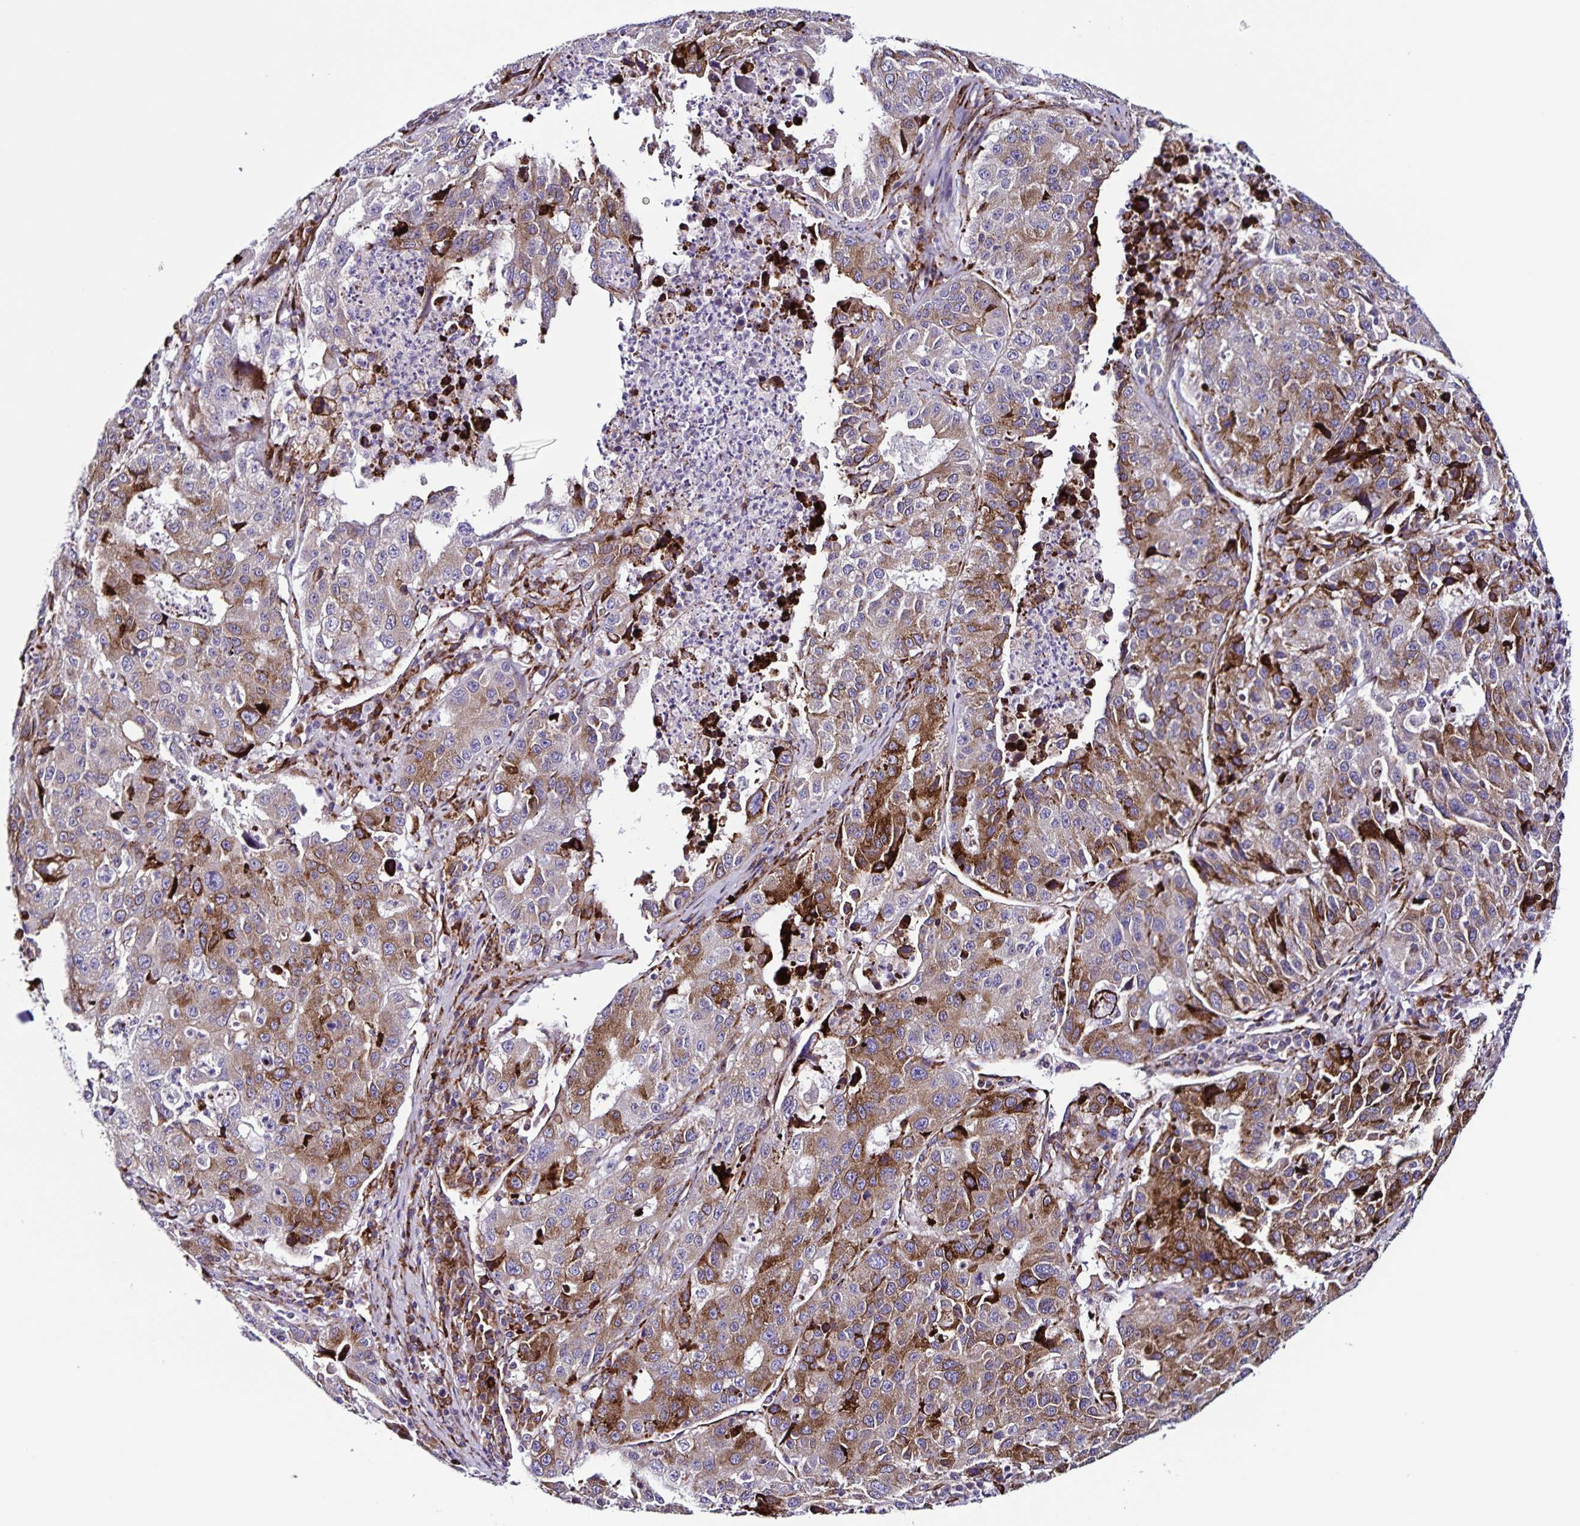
{"staining": {"intensity": "moderate", "quantity": "25%-75%", "location": "cytoplasmic/membranous"}, "tissue": "stomach cancer", "cell_type": "Tumor cells", "image_type": "cancer", "snomed": [{"axis": "morphology", "description": "Adenocarcinoma, NOS"}, {"axis": "topography", "description": "Stomach"}], "caption": "The histopathology image shows a brown stain indicating the presence of a protein in the cytoplasmic/membranous of tumor cells in adenocarcinoma (stomach).", "gene": "OSBPL5", "patient": {"sex": "male", "age": 71}}